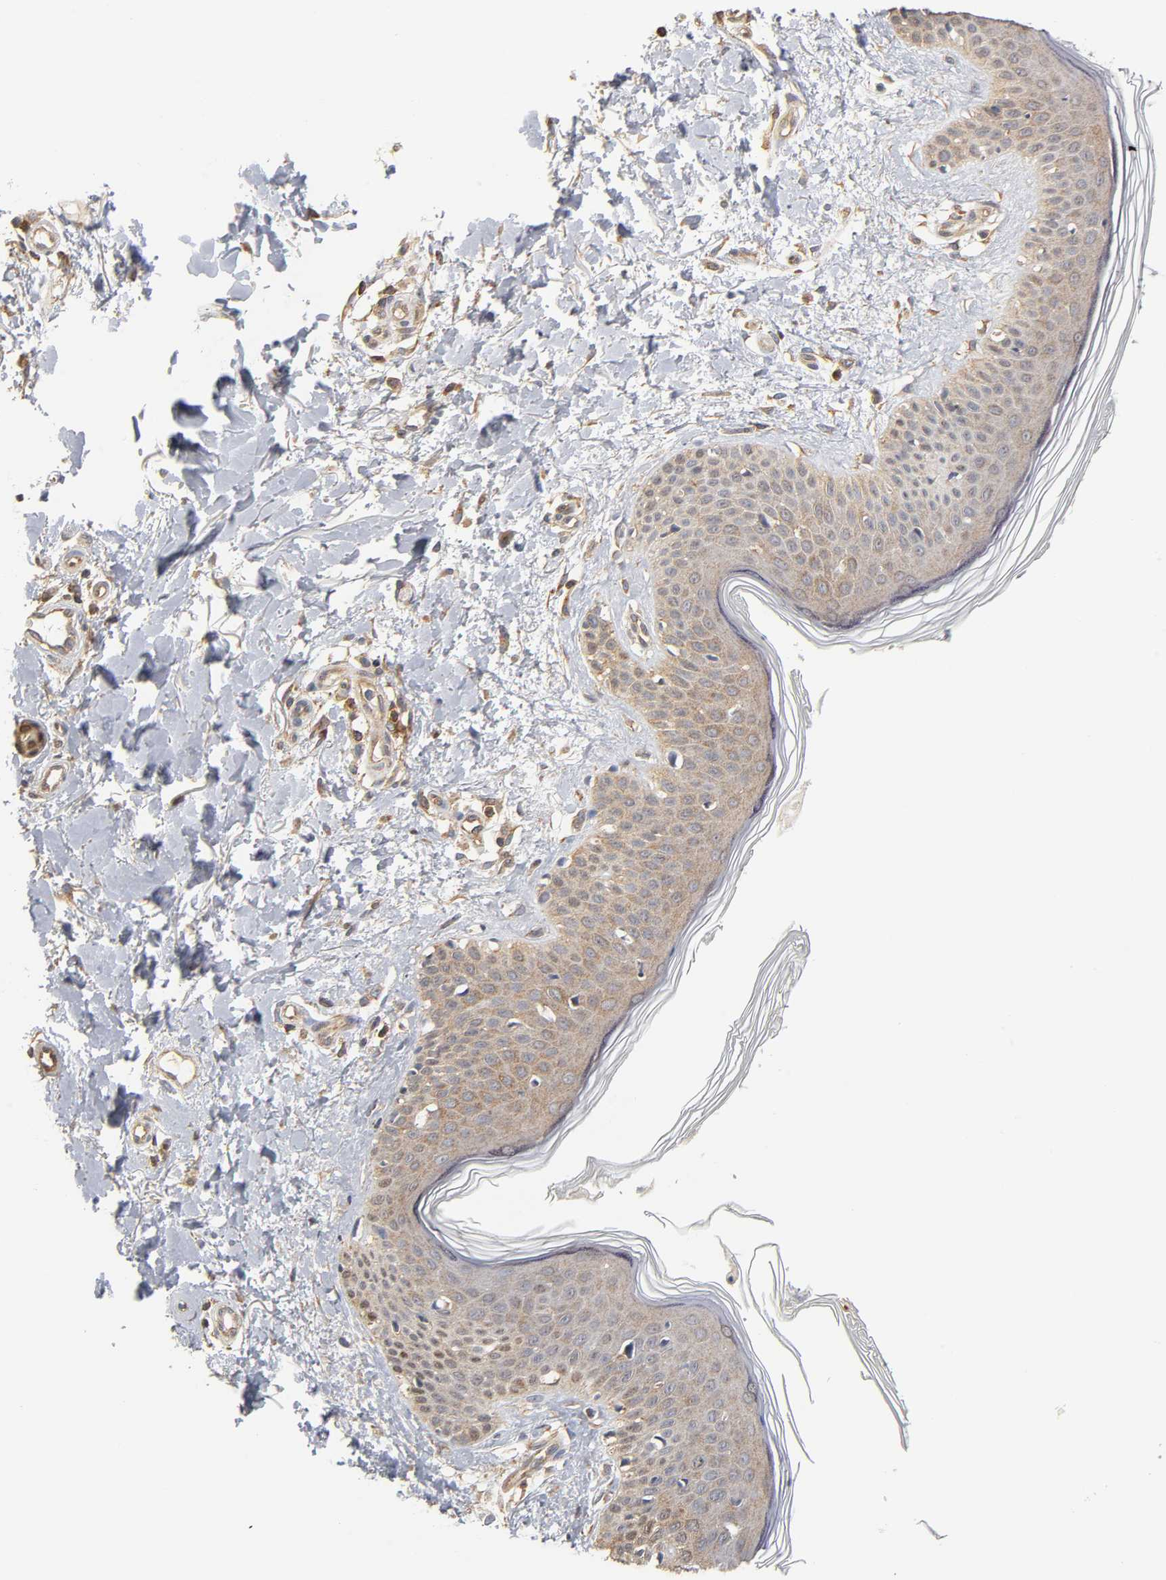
{"staining": {"intensity": "moderate", "quantity": ">75%", "location": "cytoplasmic/membranous"}, "tissue": "skin", "cell_type": "Fibroblasts", "image_type": "normal", "snomed": [{"axis": "morphology", "description": "Normal tissue, NOS"}, {"axis": "topography", "description": "Skin"}], "caption": "Fibroblasts reveal medium levels of moderate cytoplasmic/membranous positivity in about >75% of cells in normal skin.", "gene": "PAFAH1B1", "patient": {"sex": "female", "age": 56}}